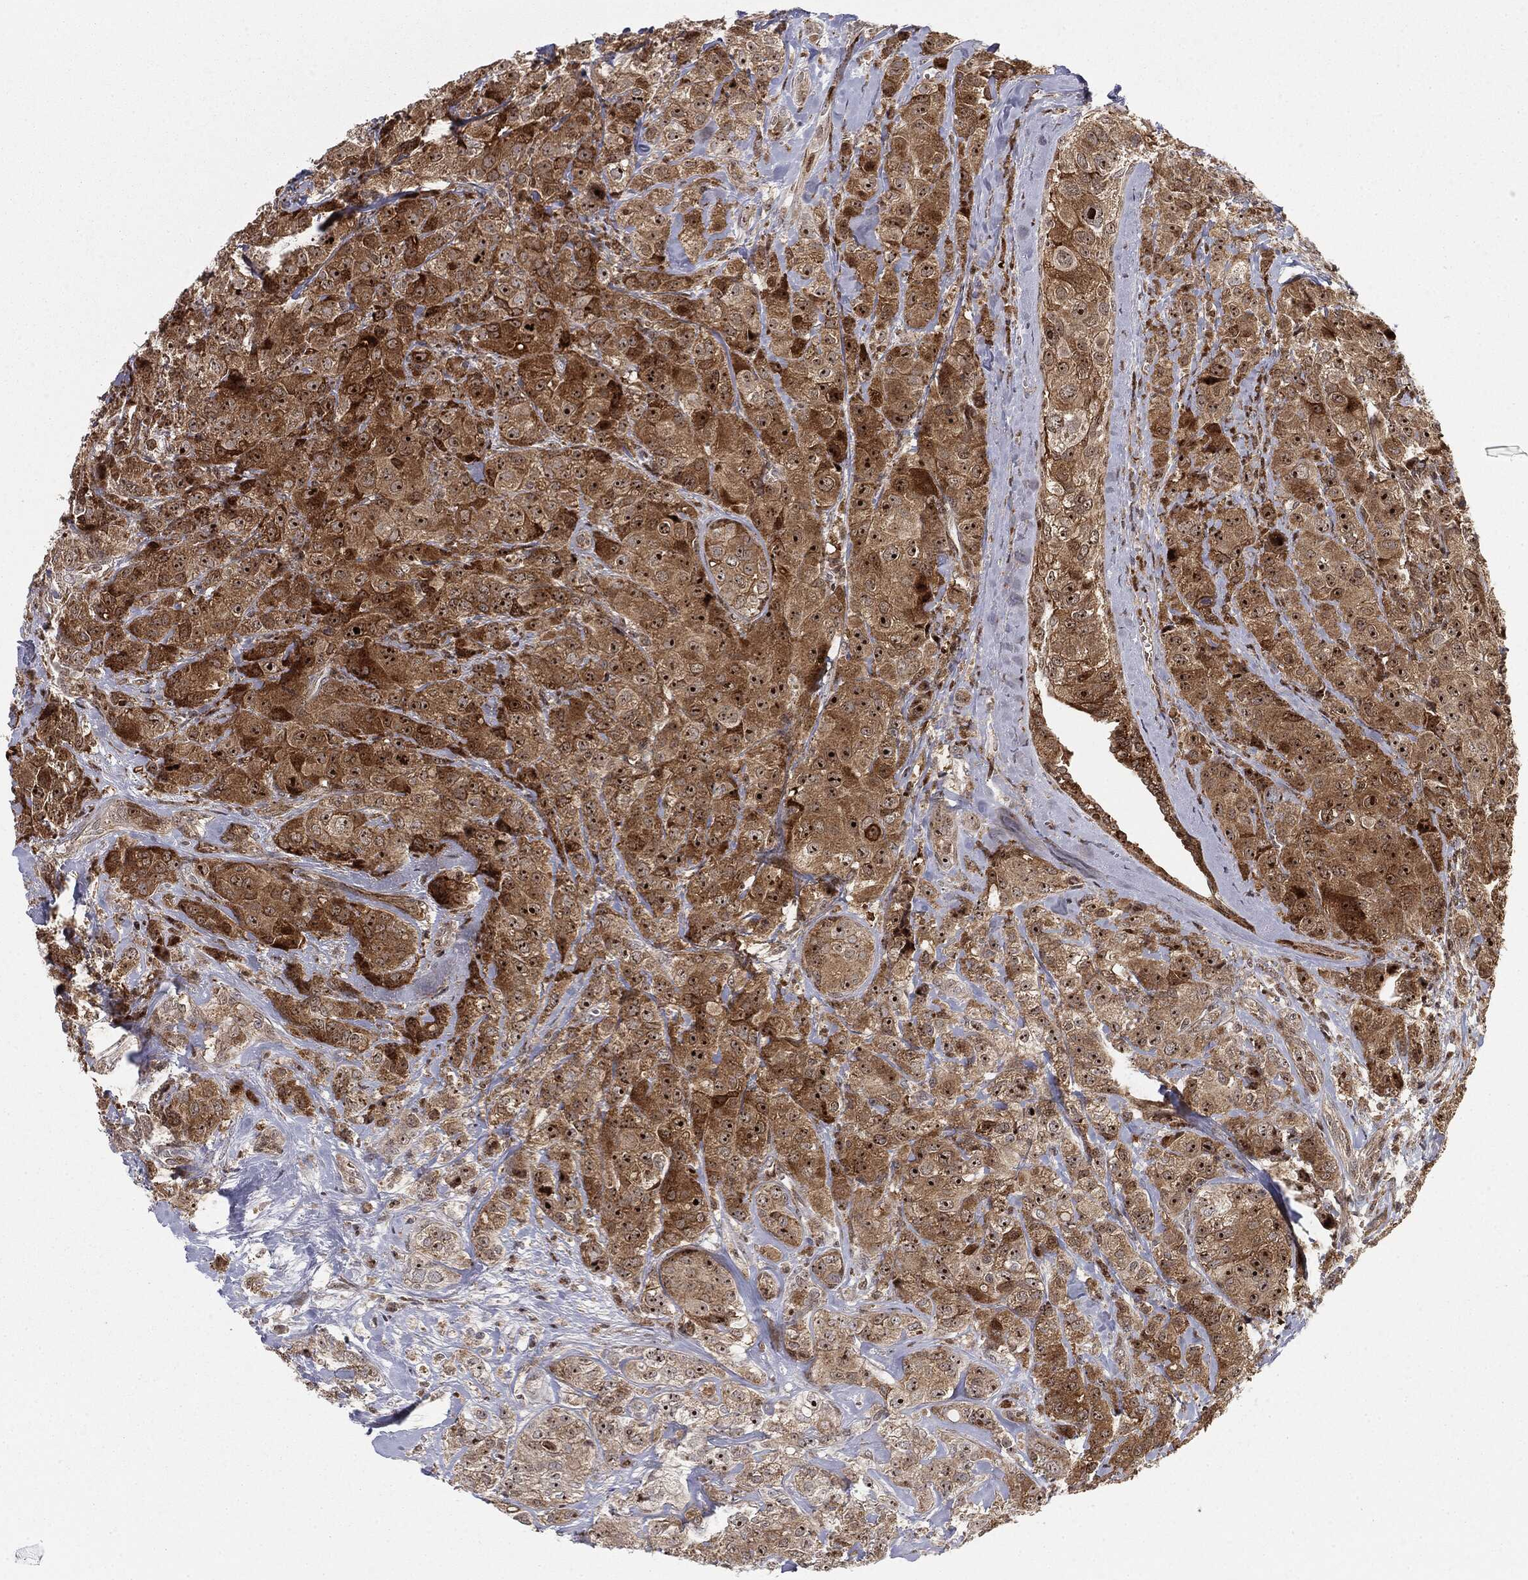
{"staining": {"intensity": "moderate", "quantity": ">75%", "location": "cytoplasmic/membranous,nuclear"}, "tissue": "breast cancer", "cell_type": "Tumor cells", "image_type": "cancer", "snomed": [{"axis": "morphology", "description": "Normal tissue, NOS"}, {"axis": "morphology", "description": "Duct carcinoma"}, {"axis": "topography", "description": "Breast"}], "caption": "Breast cancer stained with a brown dye displays moderate cytoplasmic/membranous and nuclear positive staining in about >75% of tumor cells.", "gene": "PTEN", "patient": {"sex": "female", "age": 43}}